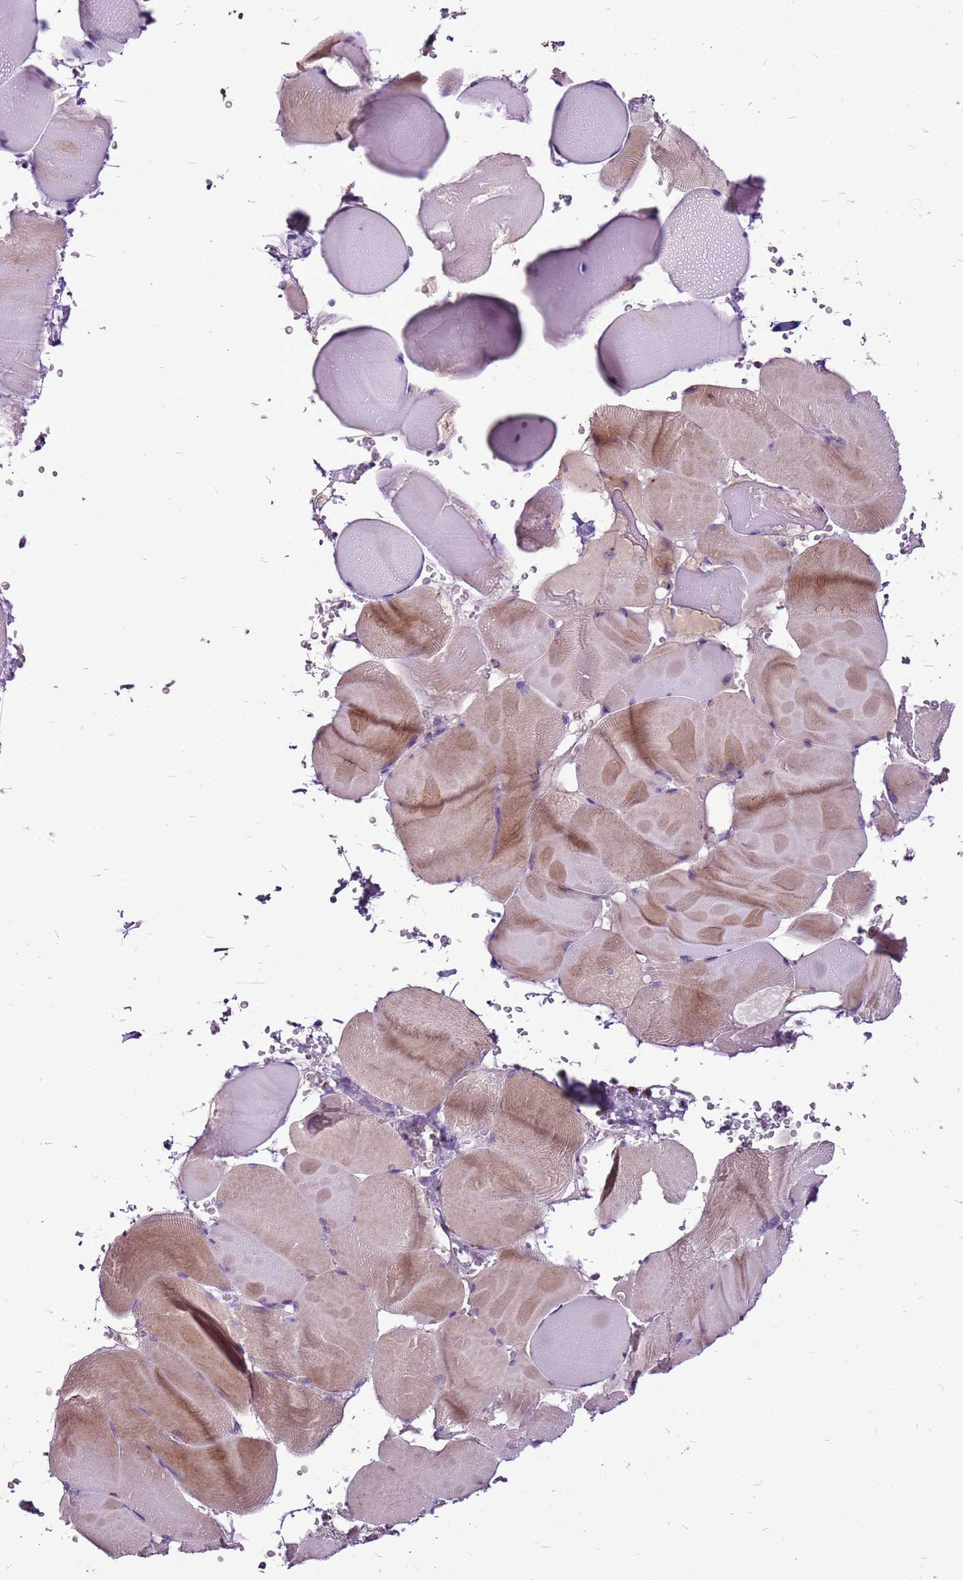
{"staining": {"intensity": "moderate", "quantity": "<25%", "location": "cytoplasmic/membranous"}, "tissue": "skeletal muscle", "cell_type": "Myocytes", "image_type": "normal", "snomed": [{"axis": "morphology", "description": "Normal tissue, NOS"}, {"axis": "topography", "description": "Skeletal muscle"}], "caption": "Immunohistochemistry photomicrograph of unremarkable human skeletal muscle stained for a protein (brown), which displays low levels of moderate cytoplasmic/membranous positivity in about <25% of myocytes.", "gene": "GCDH", "patient": {"sex": "male", "age": 62}}